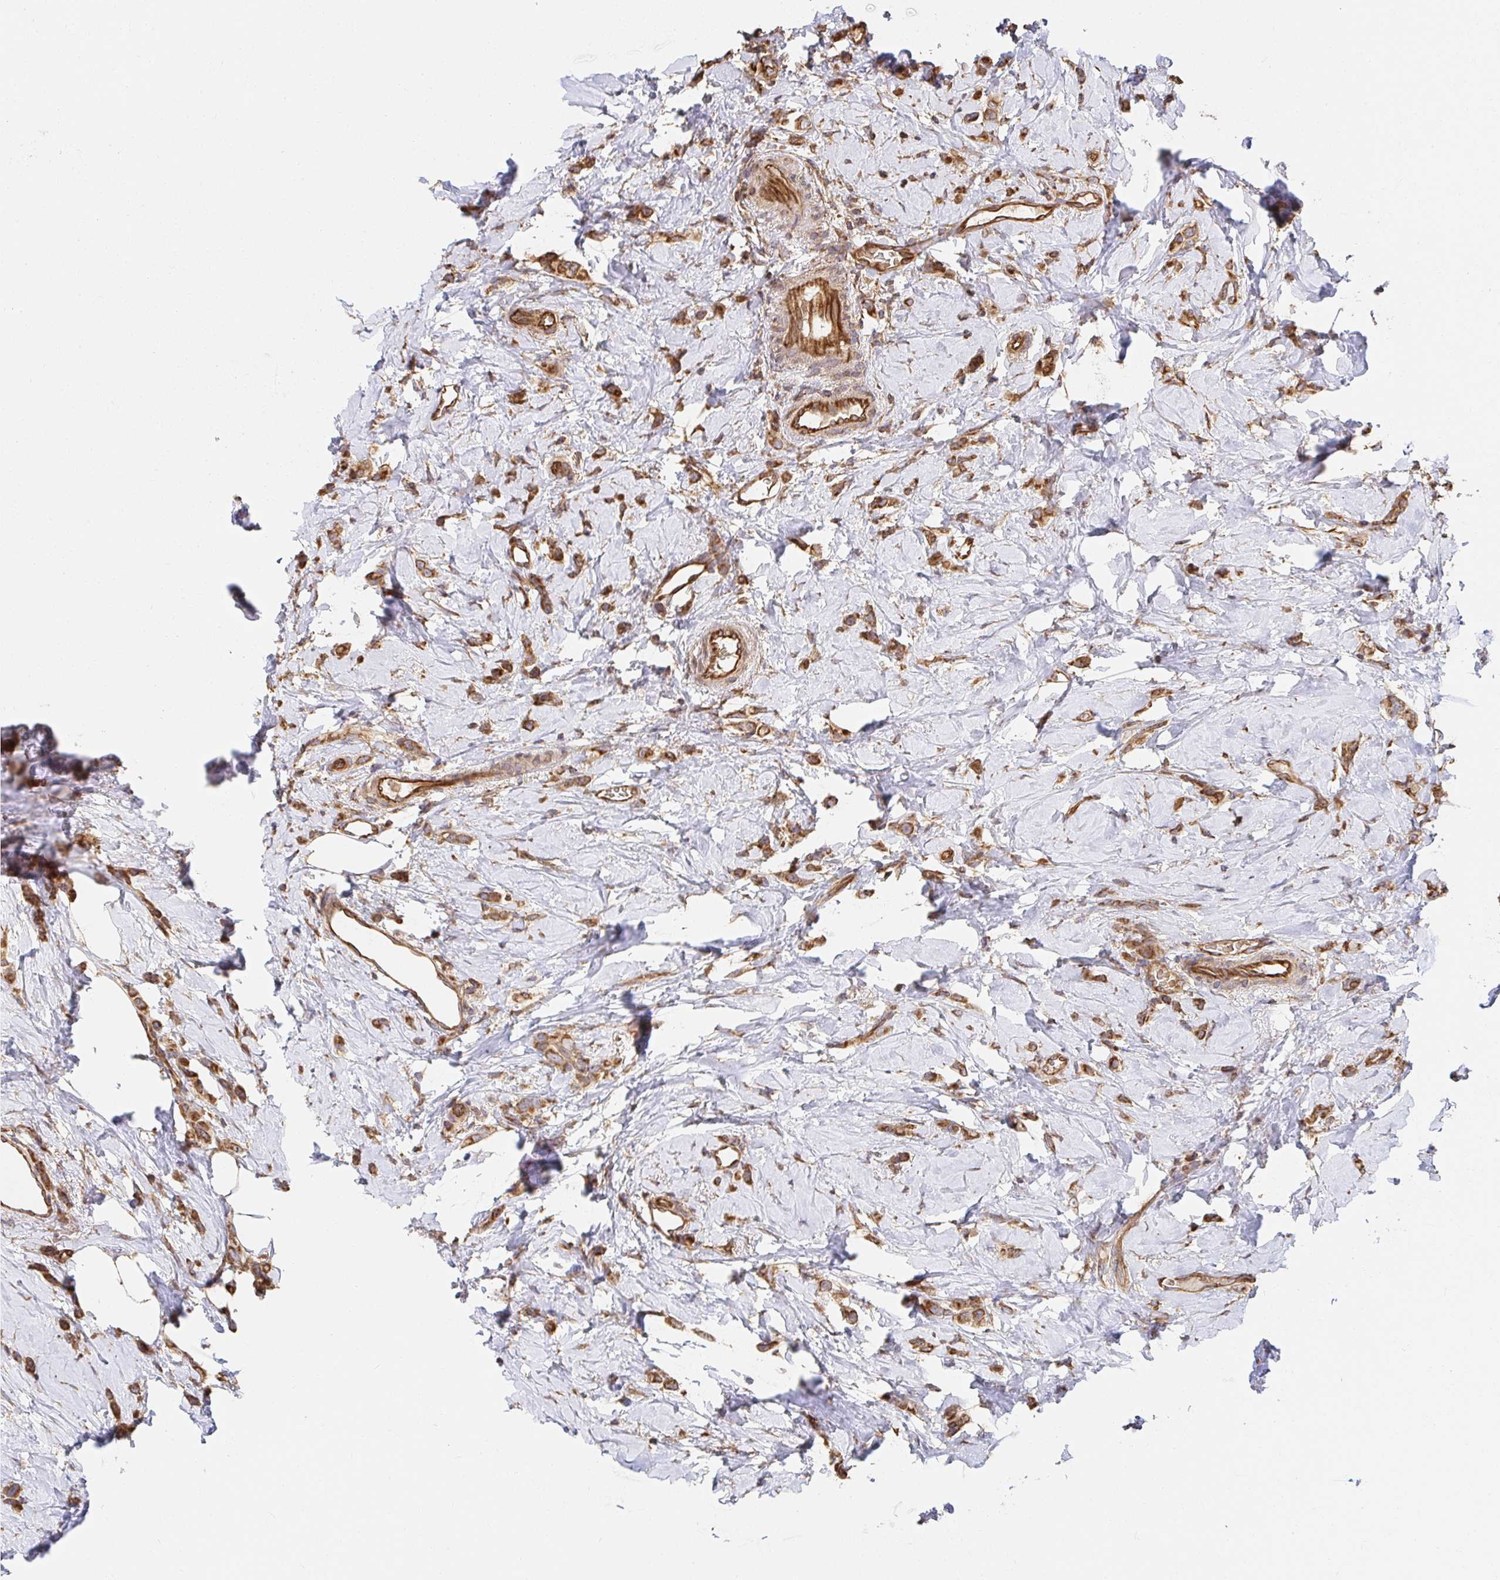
{"staining": {"intensity": "moderate", "quantity": ">75%", "location": "cytoplasmic/membranous"}, "tissue": "breast cancer", "cell_type": "Tumor cells", "image_type": "cancer", "snomed": [{"axis": "morphology", "description": "Lobular carcinoma"}, {"axis": "topography", "description": "Breast"}], "caption": "This is a photomicrograph of immunohistochemistry staining of lobular carcinoma (breast), which shows moderate positivity in the cytoplasmic/membranous of tumor cells.", "gene": "APBB1", "patient": {"sex": "female", "age": 66}}